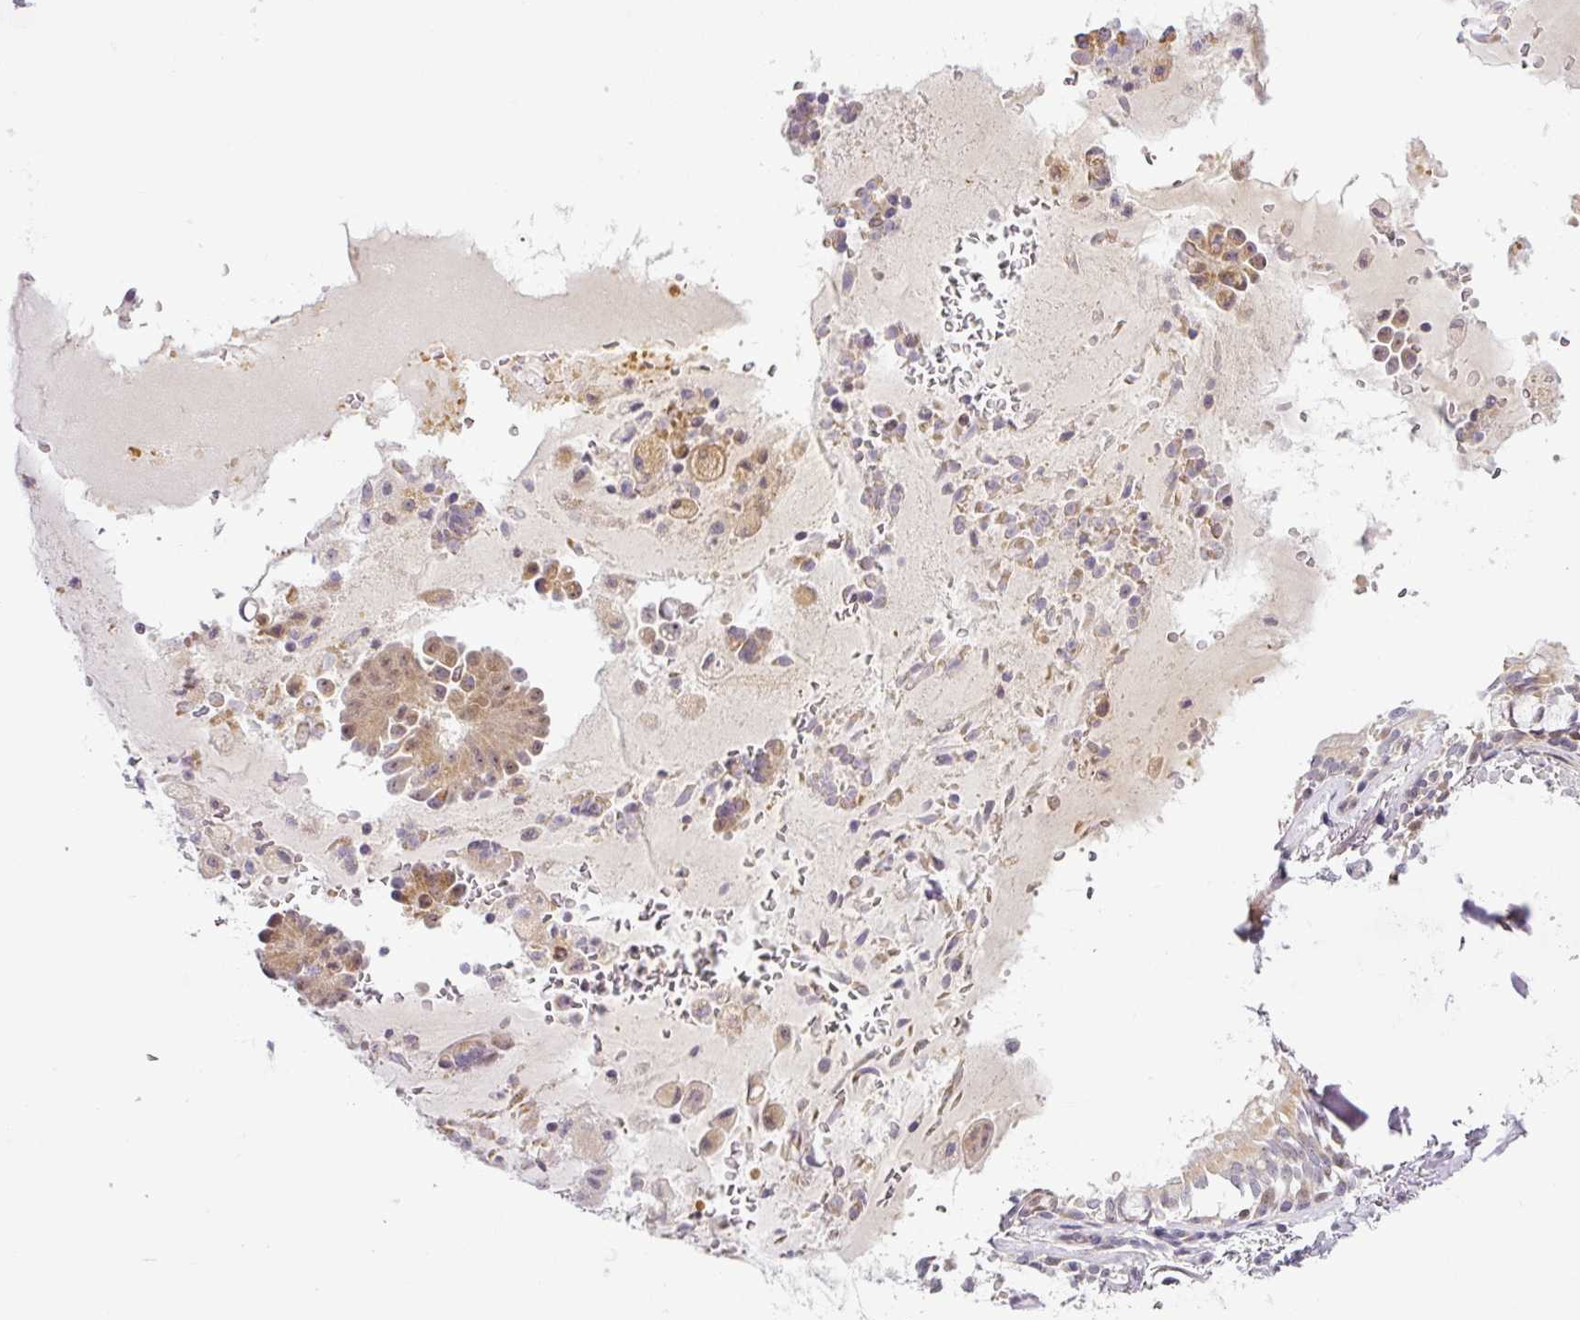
{"staining": {"intensity": "negative", "quantity": "none", "location": "none"}, "tissue": "soft tissue", "cell_type": "Fibroblasts", "image_type": "normal", "snomed": [{"axis": "morphology", "description": "Normal tissue, NOS"}, {"axis": "topography", "description": "Bronchus"}], "caption": "IHC image of benign soft tissue: human soft tissue stained with DAB displays no significant protein staining in fibroblasts.", "gene": "NDUFB2", "patient": {"sex": "male", "age": 70}}